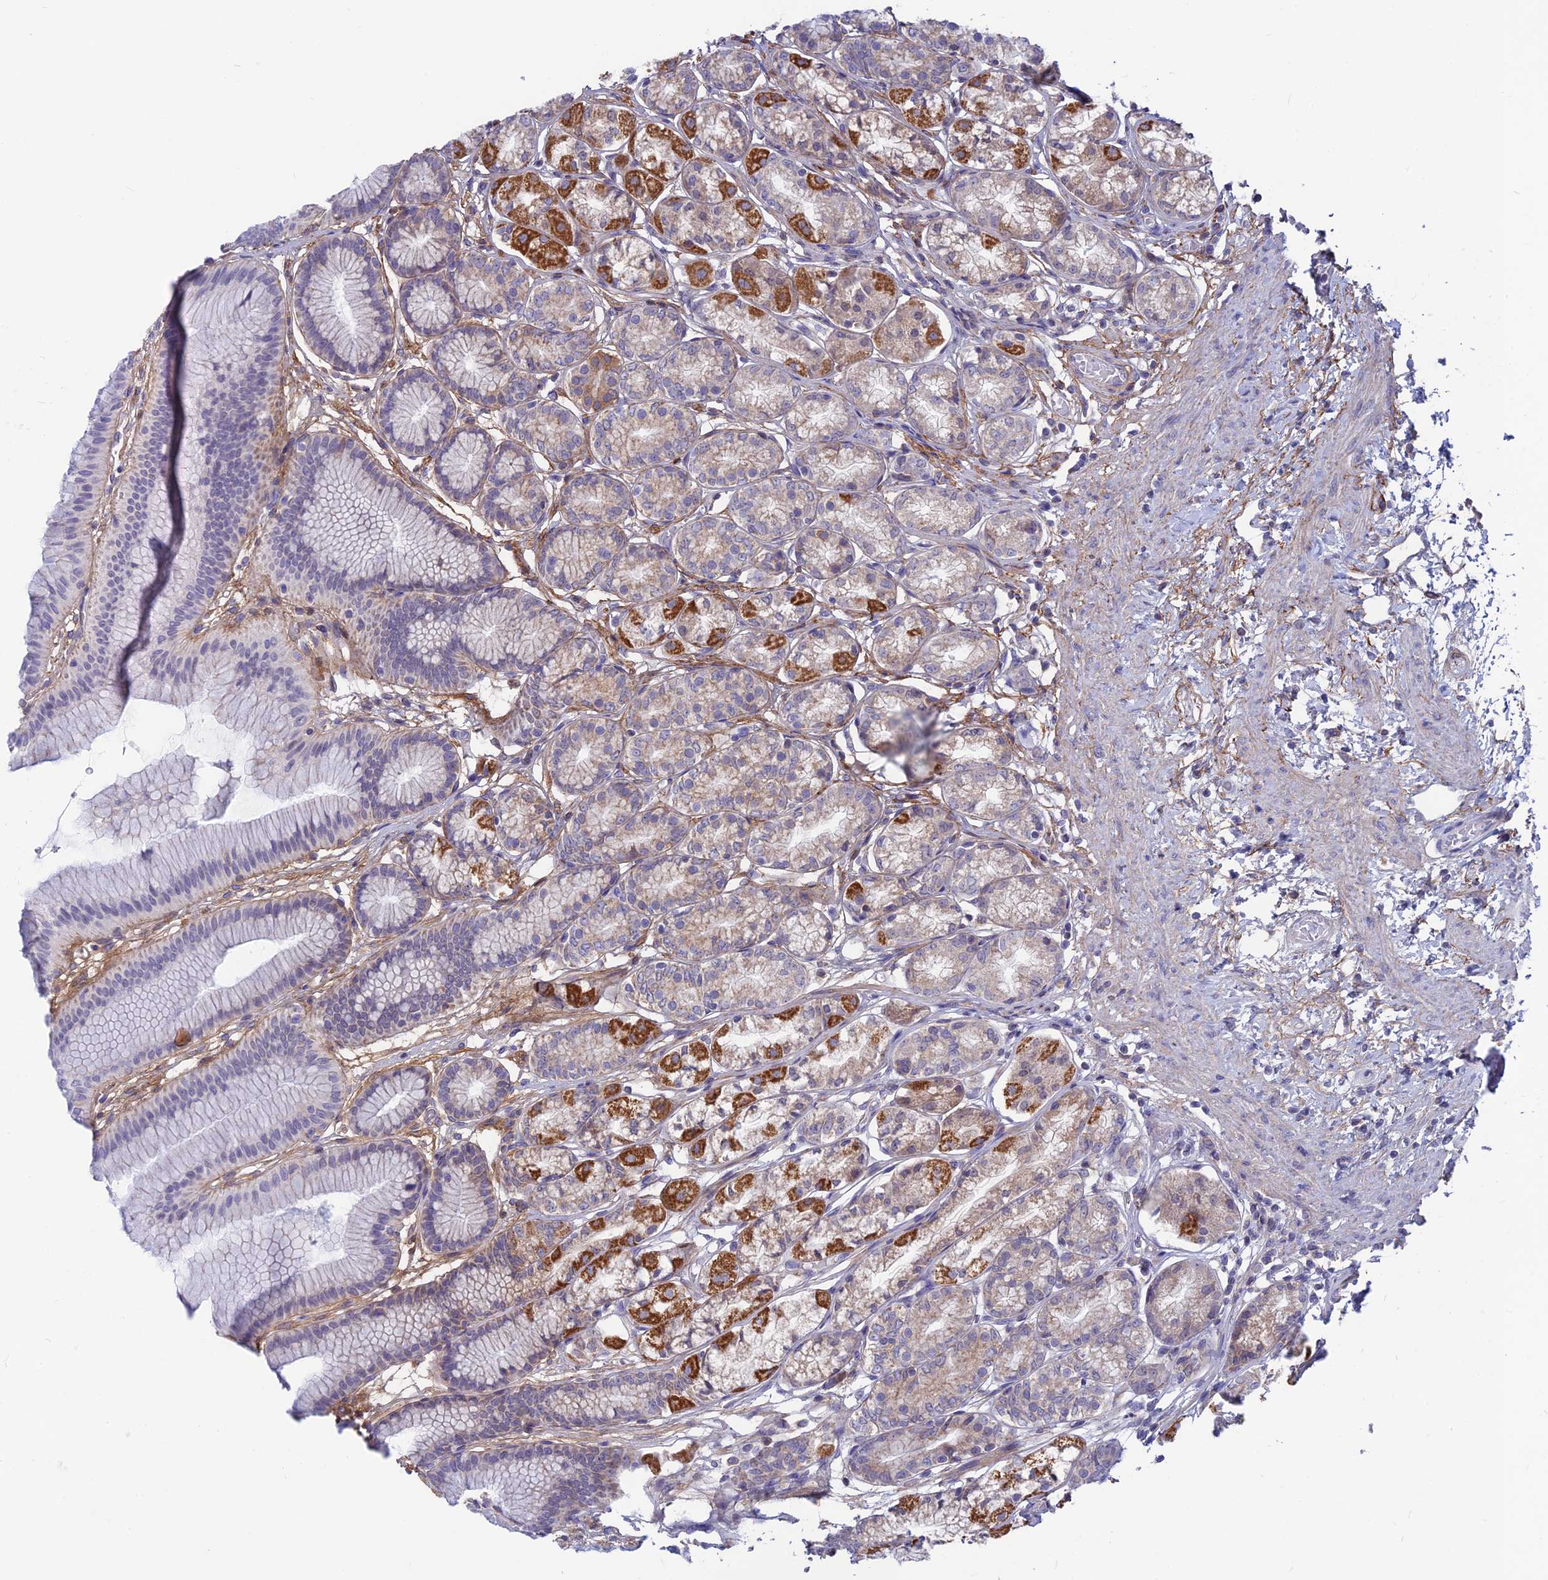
{"staining": {"intensity": "strong", "quantity": "25%-75%", "location": "cytoplasmic/membranous"}, "tissue": "stomach", "cell_type": "Glandular cells", "image_type": "normal", "snomed": [{"axis": "morphology", "description": "Normal tissue, NOS"}, {"axis": "morphology", "description": "Adenocarcinoma, NOS"}, {"axis": "morphology", "description": "Adenocarcinoma, High grade"}, {"axis": "topography", "description": "Stomach, upper"}, {"axis": "topography", "description": "Stomach"}], "caption": "A brown stain shows strong cytoplasmic/membranous expression of a protein in glandular cells of unremarkable stomach. Using DAB (3,3'-diaminobenzidine) (brown) and hematoxylin (blue) stains, captured at high magnification using brightfield microscopy.", "gene": "PLAC9", "patient": {"sex": "female", "age": 65}}